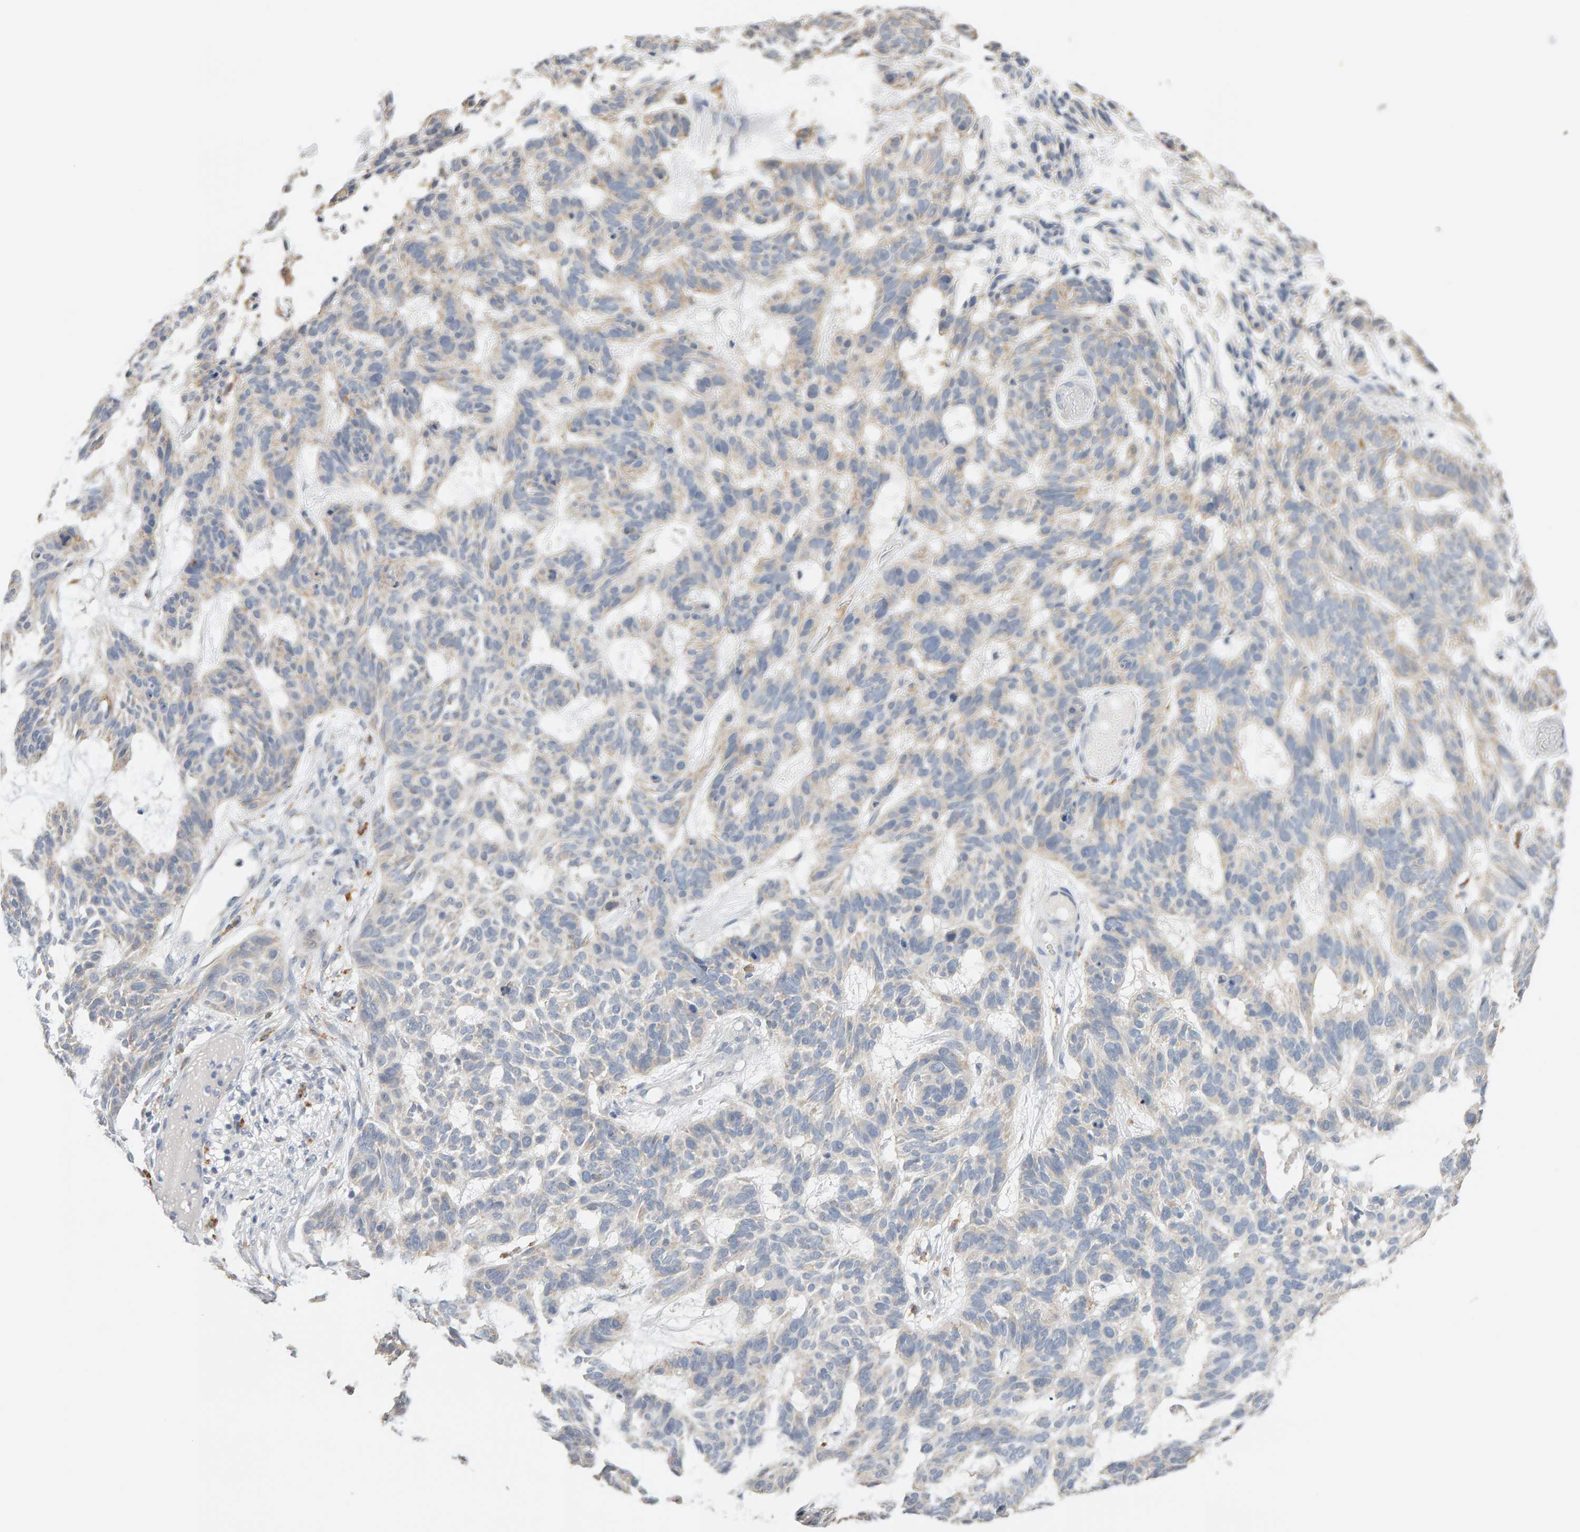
{"staining": {"intensity": "weak", "quantity": "<25%", "location": "cytoplasmic/membranous"}, "tissue": "skin cancer", "cell_type": "Tumor cells", "image_type": "cancer", "snomed": [{"axis": "morphology", "description": "Basal cell carcinoma"}, {"axis": "topography", "description": "Skin"}], "caption": "This micrograph is of skin cancer (basal cell carcinoma) stained with immunohistochemistry (IHC) to label a protein in brown with the nuclei are counter-stained blue. There is no staining in tumor cells. The staining was performed using DAB to visualize the protein expression in brown, while the nuclei were stained in blue with hematoxylin (Magnification: 20x).", "gene": "SGPL1", "patient": {"sex": "male", "age": 85}}